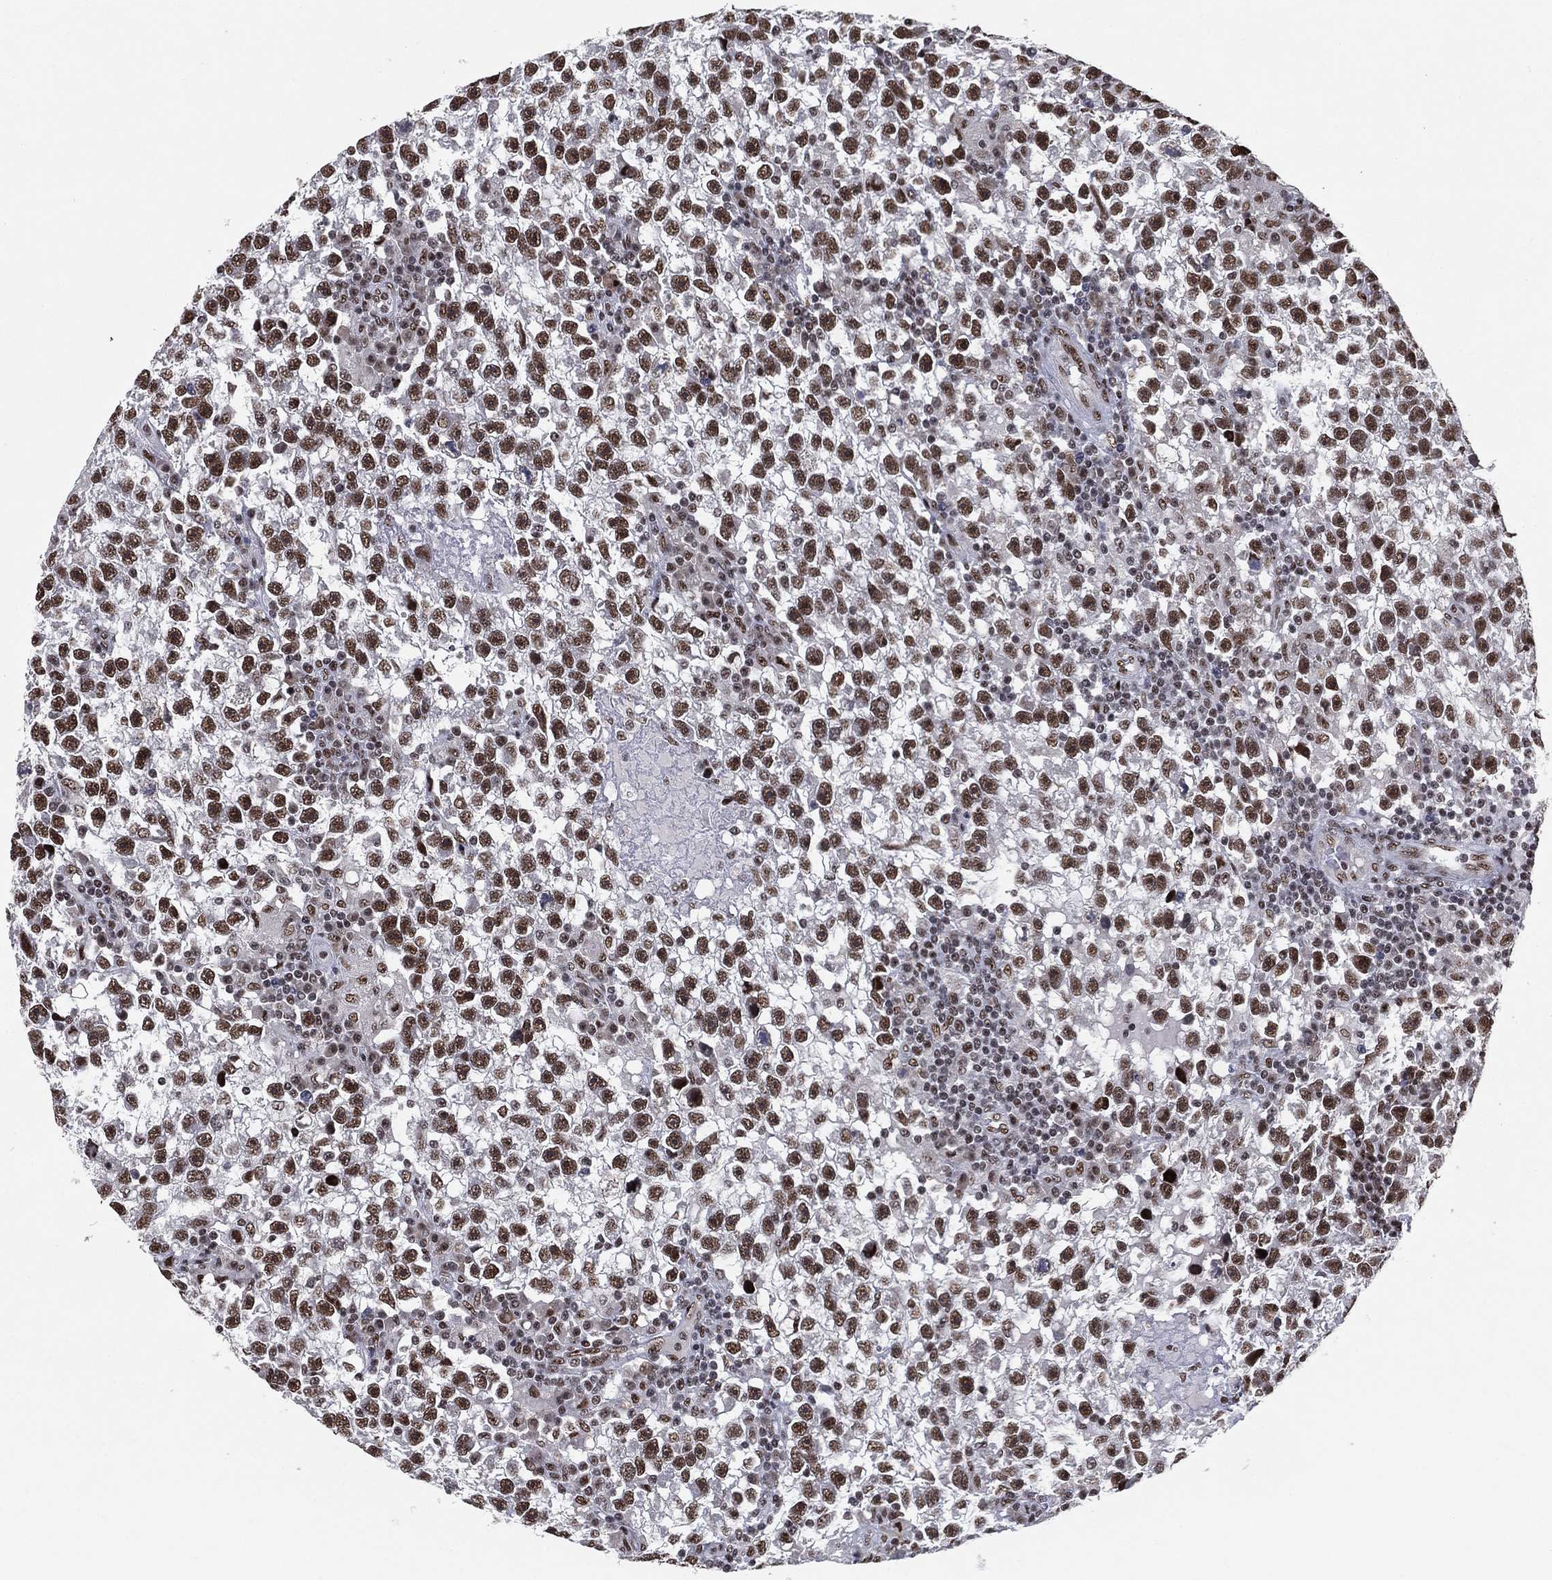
{"staining": {"intensity": "strong", "quantity": ">75%", "location": "nuclear"}, "tissue": "testis cancer", "cell_type": "Tumor cells", "image_type": "cancer", "snomed": [{"axis": "morphology", "description": "Seminoma, NOS"}, {"axis": "topography", "description": "Testis"}], "caption": "Testis seminoma tissue reveals strong nuclear positivity in about >75% of tumor cells", "gene": "DDX27", "patient": {"sex": "male", "age": 47}}